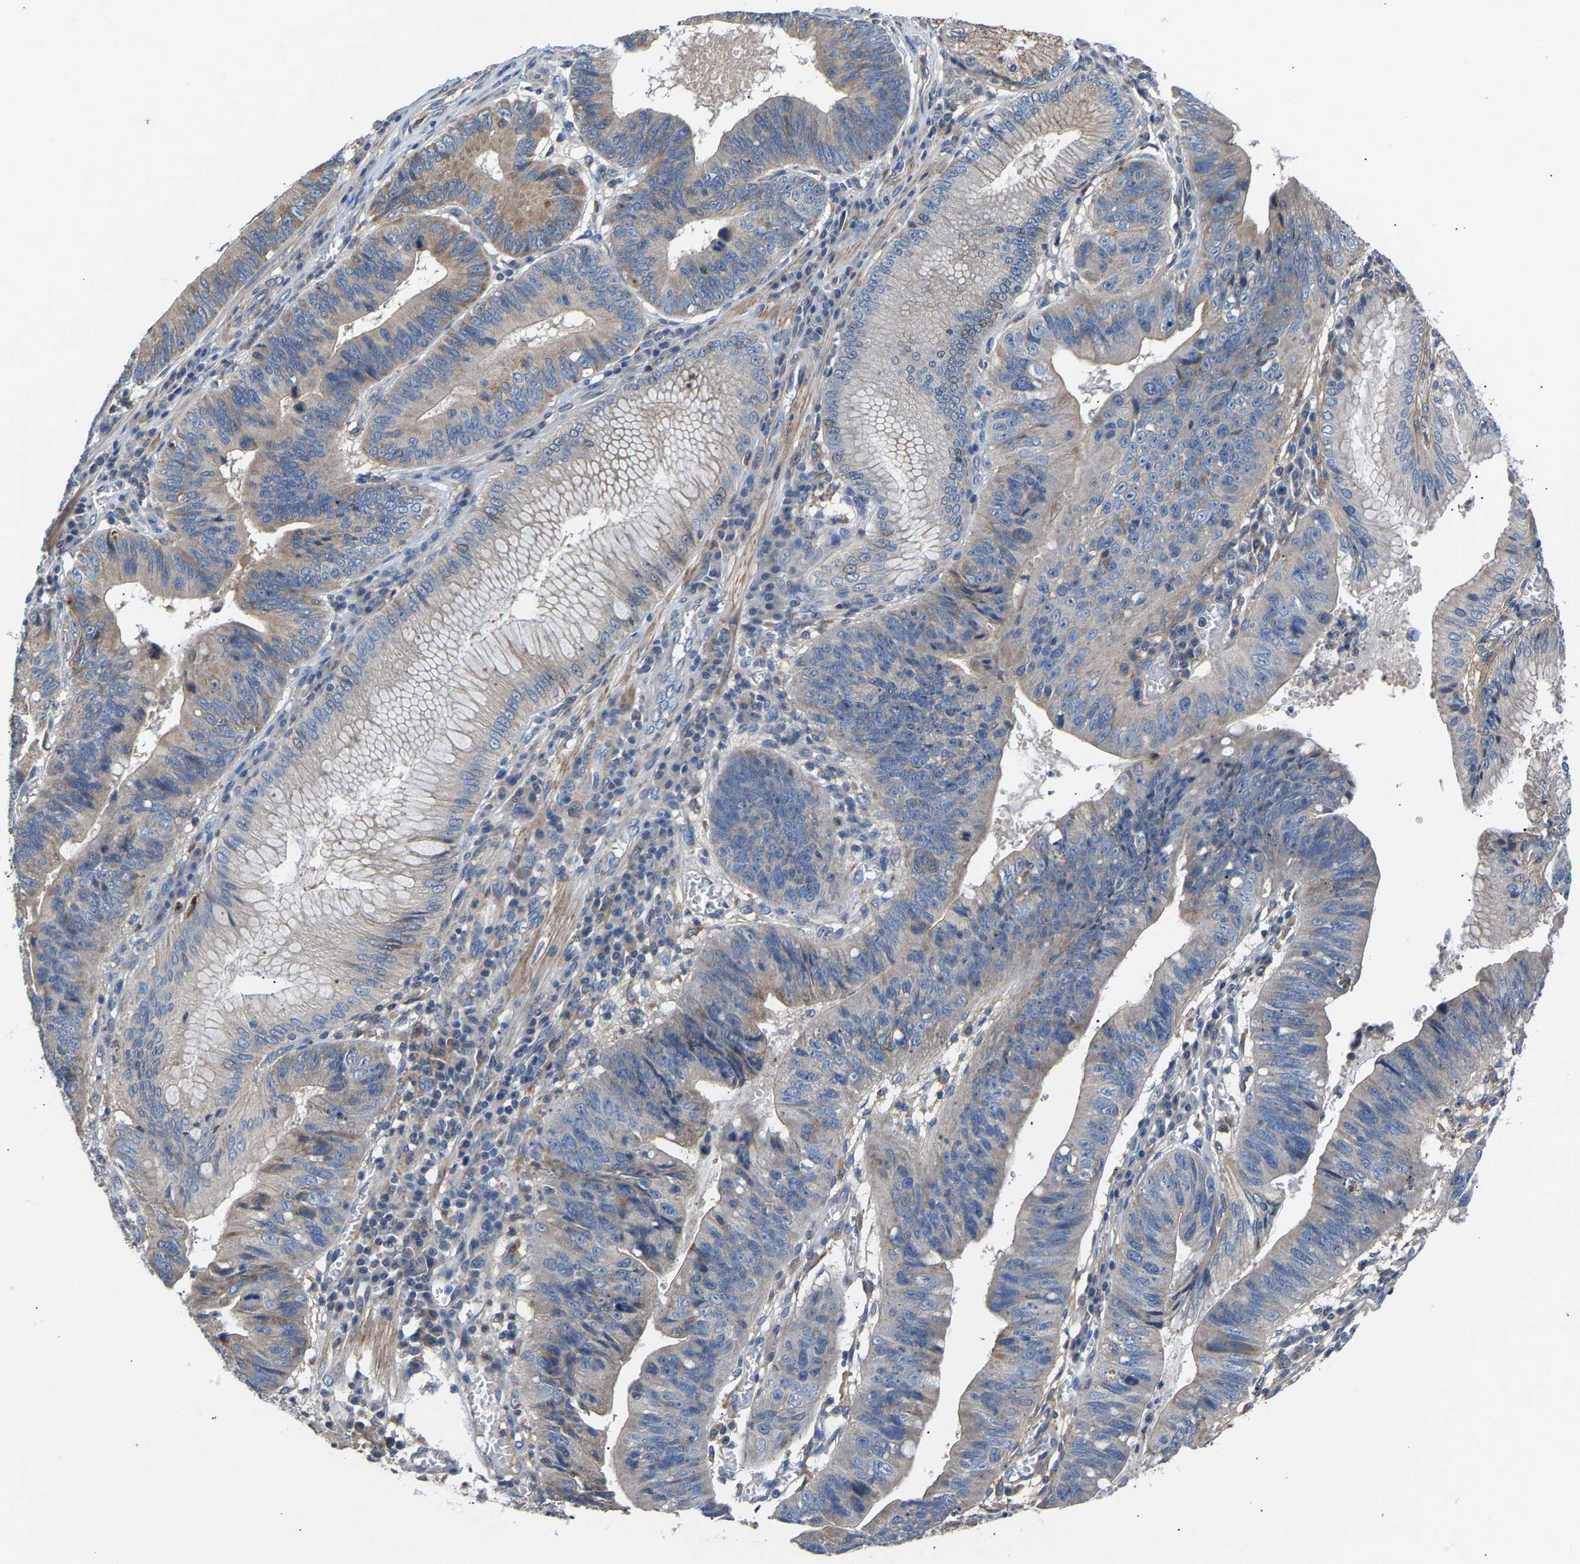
{"staining": {"intensity": "negative", "quantity": "none", "location": "none"}, "tissue": "stomach cancer", "cell_type": "Tumor cells", "image_type": "cancer", "snomed": [{"axis": "morphology", "description": "Adenocarcinoma, NOS"}, {"axis": "topography", "description": "Stomach"}], "caption": "This is an immunohistochemistry micrograph of human stomach adenocarcinoma. There is no expression in tumor cells.", "gene": "CCDC171", "patient": {"sex": "male", "age": 59}}